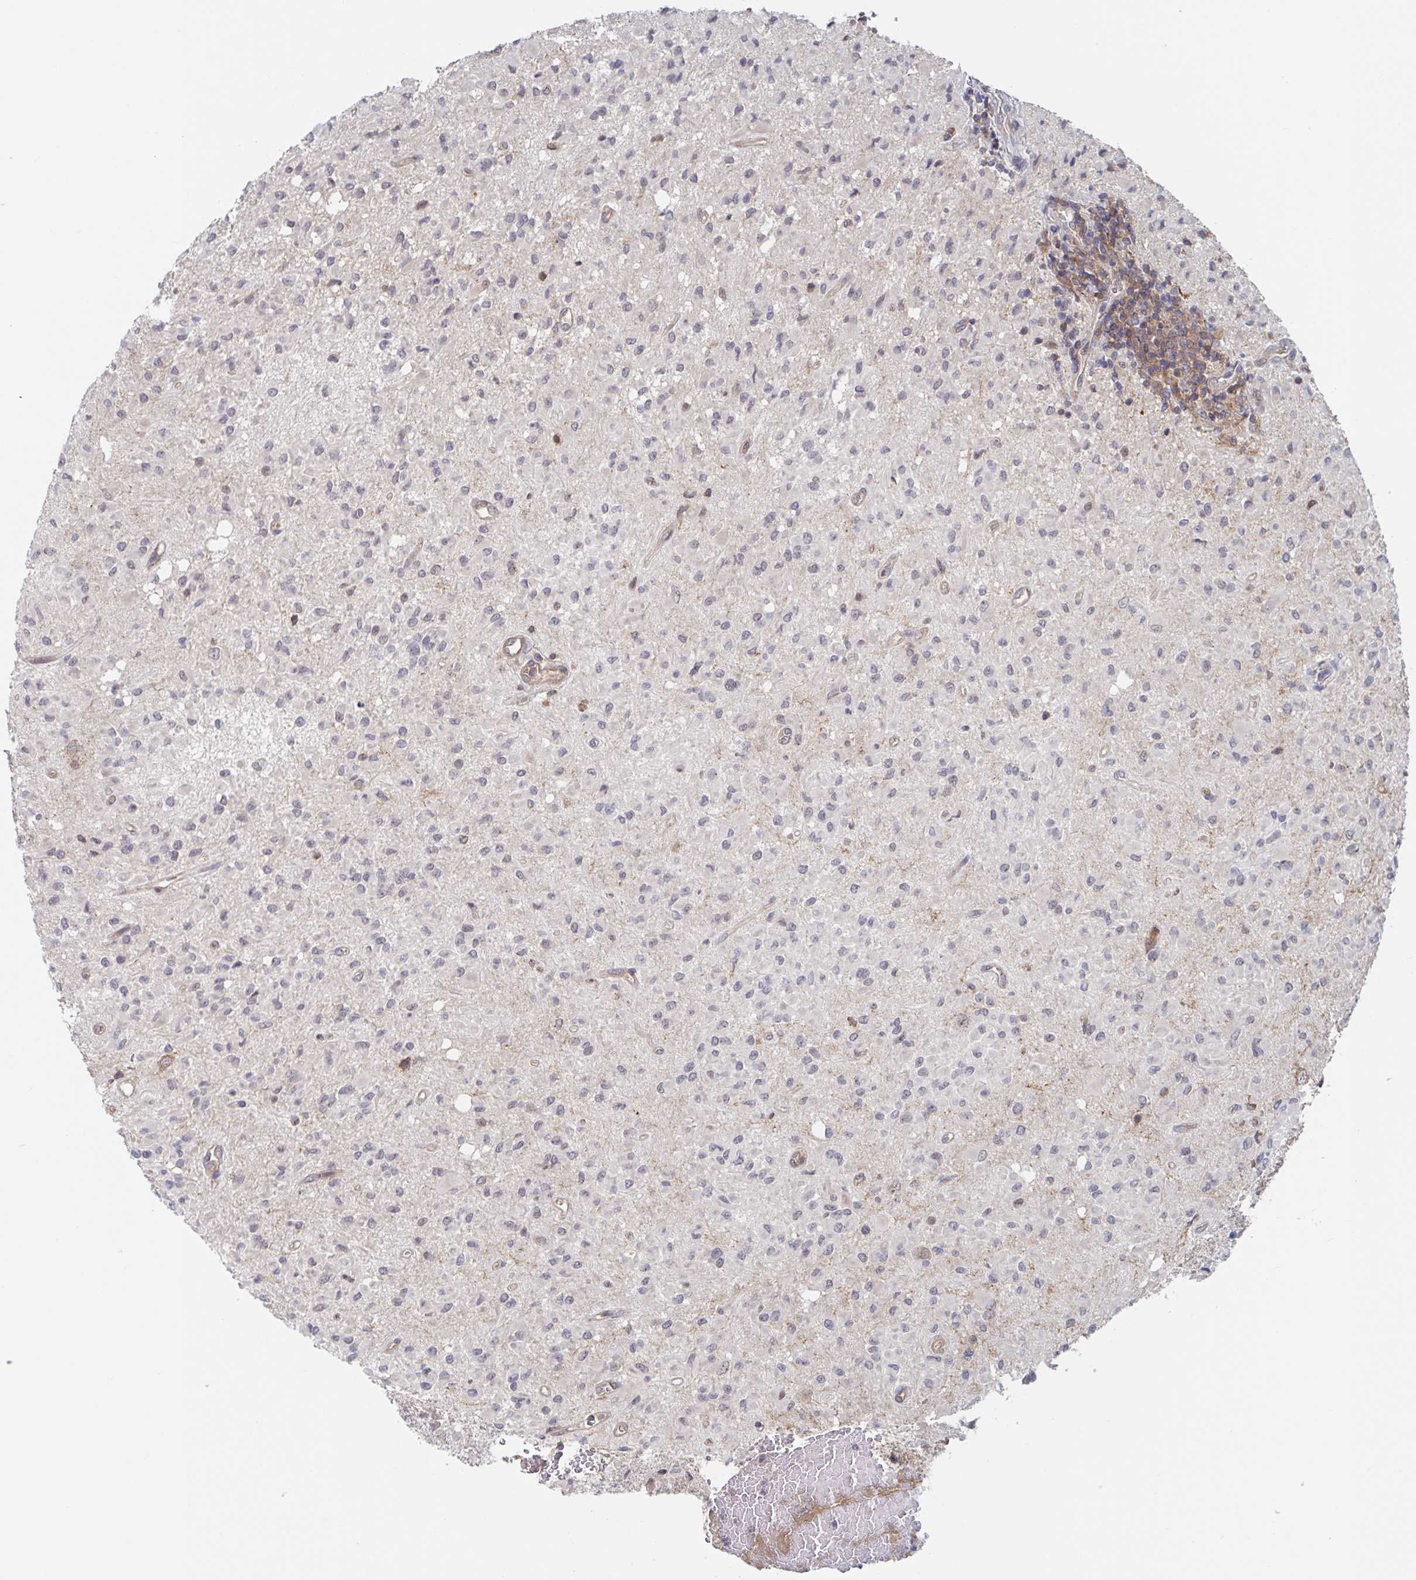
{"staining": {"intensity": "negative", "quantity": "none", "location": "none"}, "tissue": "glioma", "cell_type": "Tumor cells", "image_type": "cancer", "snomed": [{"axis": "morphology", "description": "Glioma, malignant, Low grade"}, {"axis": "topography", "description": "Brain"}], "caption": "Tumor cells show no significant positivity in glioma. The staining is performed using DAB brown chromogen with nuclei counter-stained in using hematoxylin.", "gene": "DHRS12", "patient": {"sex": "female", "age": 33}}